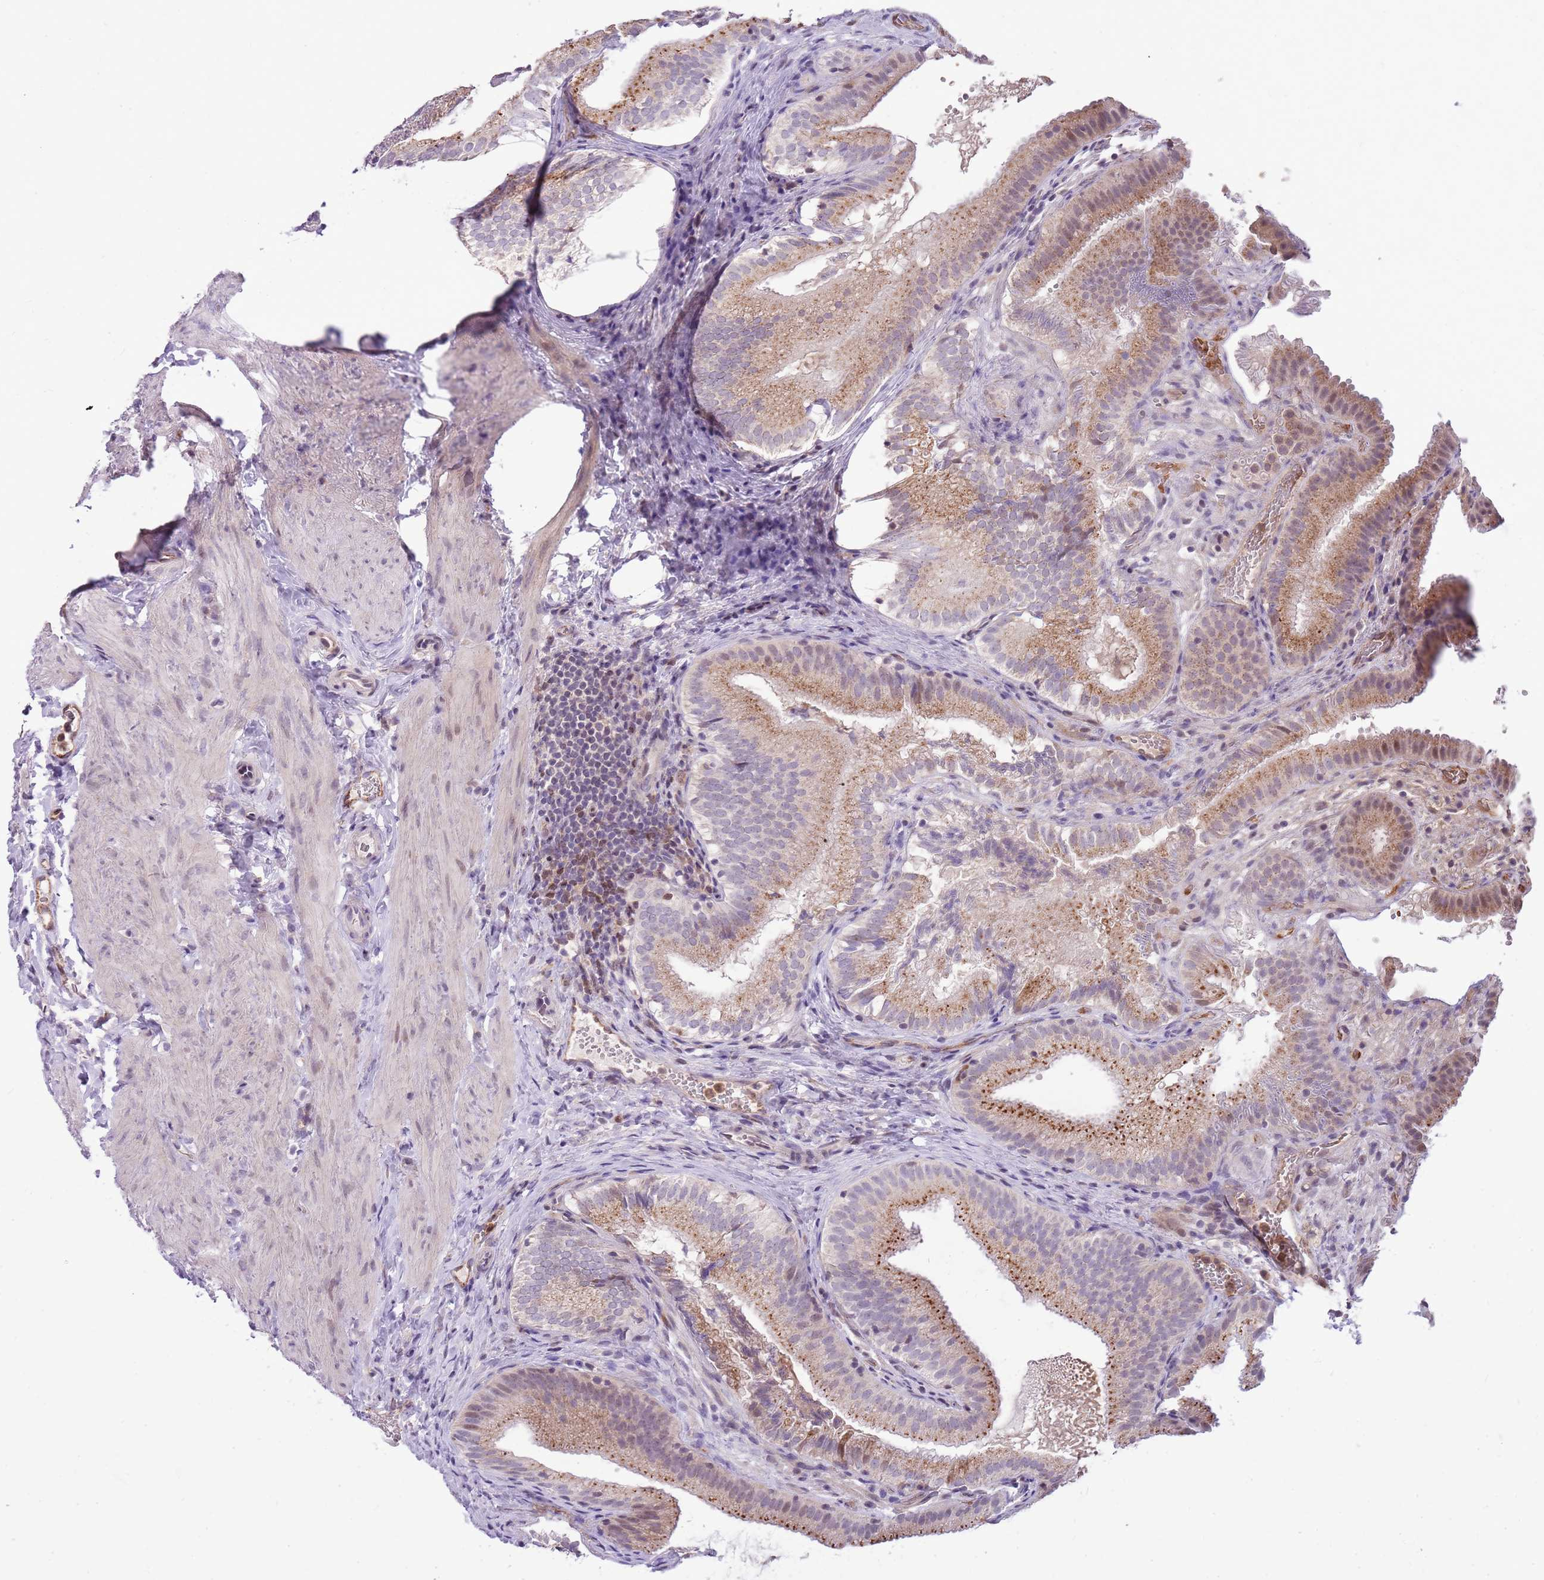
{"staining": {"intensity": "moderate", "quantity": "25%-75%", "location": "cytoplasmic/membranous,nuclear"}, "tissue": "gallbladder", "cell_type": "Glandular cells", "image_type": "normal", "snomed": [{"axis": "morphology", "description": "Normal tissue, NOS"}, {"axis": "topography", "description": "Gallbladder"}], "caption": "Immunohistochemical staining of unremarkable human gallbladder shows moderate cytoplasmic/membranous,nuclear protein expression in about 25%-75% of glandular cells.", "gene": "PCNX1", "patient": {"sex": "female", "age": 30}}